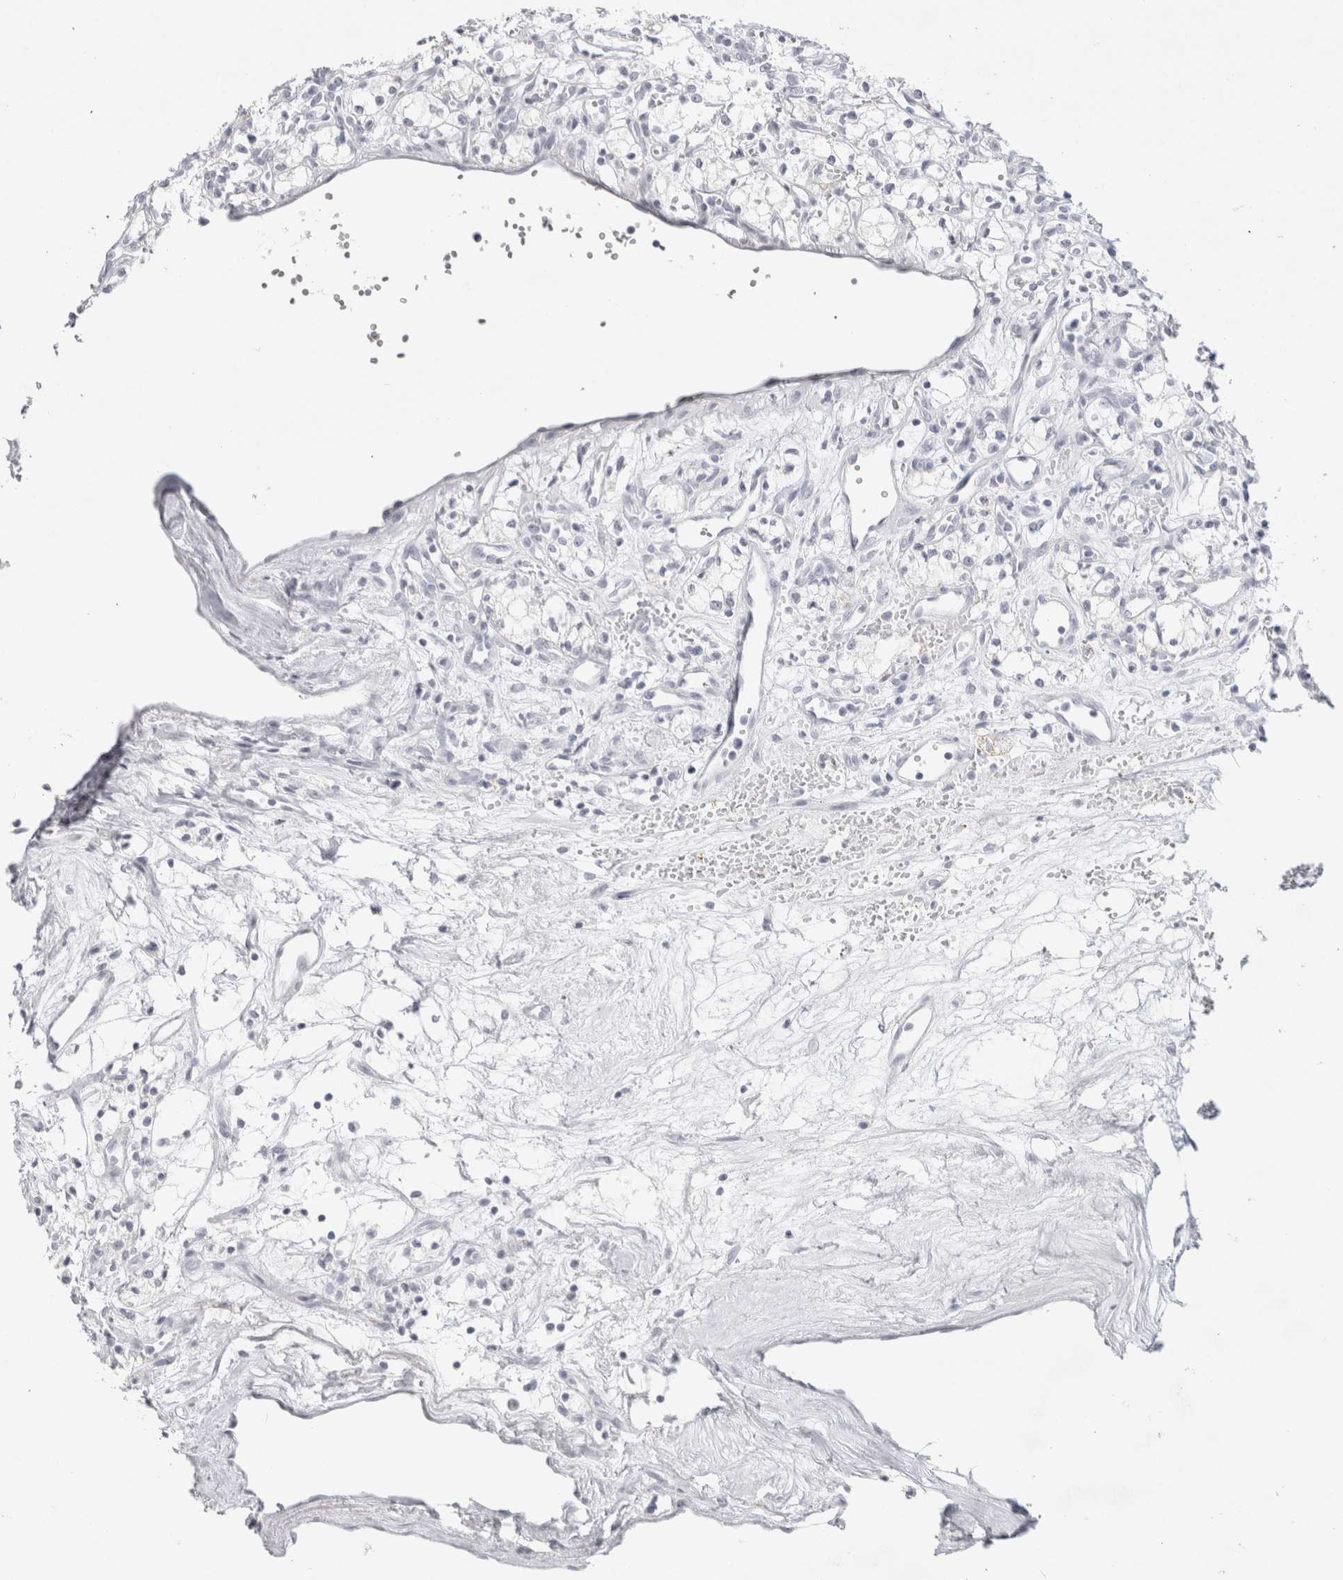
{"staining": {"intensity": "negative", "quantity": "none", "location": "none"}, "tissue": "renal cancer", "cell_type": "Tumor cells", "image_type": "cancer", "snomed": [{"axis": "morphology", "description": "Adenocarcinoma, NOS"}, {"axis": "topography", "description": "Kidney"}], "caption": "Renal cancer (adenocarcinoma) stained for a protein using IHC displays no staining tumor cells.", "gene": "GARIN1A", "patient": {"sex": "male", "age": 59}}